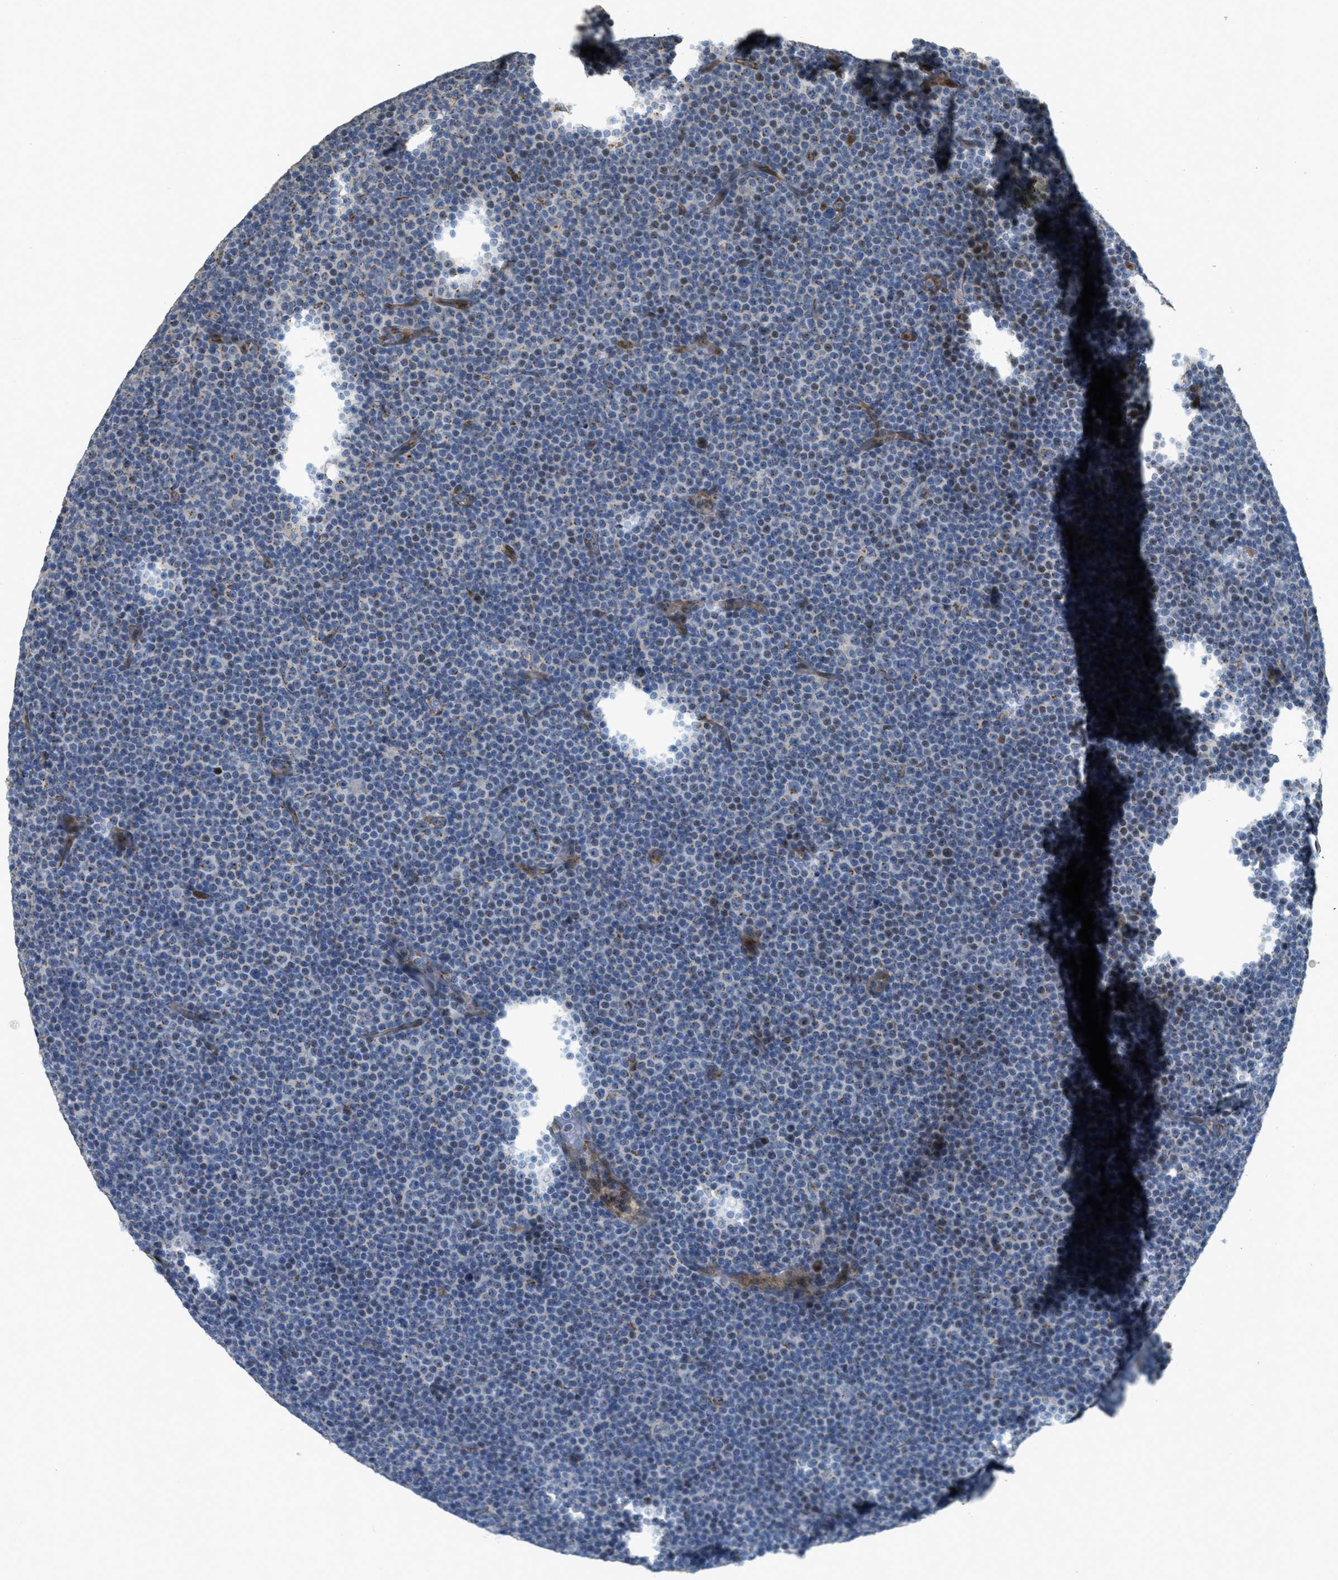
{"staining": {"intensity": "negative", "quantity": "none", "location": "none"}, "tissue": "lymphoma", "cell_type": "Tumor cells", "image_type": "cancer", "snomed": [{"axis": "morphology", "description": "Malignant lymphoma, non-Hodgkin's type, Low grade"}, {"axis": "topography", "description": "Lymph node"}], "caption": "High magnification brightfield microscopy of lymphoma stained with DAB (3,3'-diaminobenzidine) (brown) and counterstained with hematoxylin (blue): tumor cells show no significant expression.", "gene": "ZFPL1", "patient": {"sex": "female", "age": 67}}